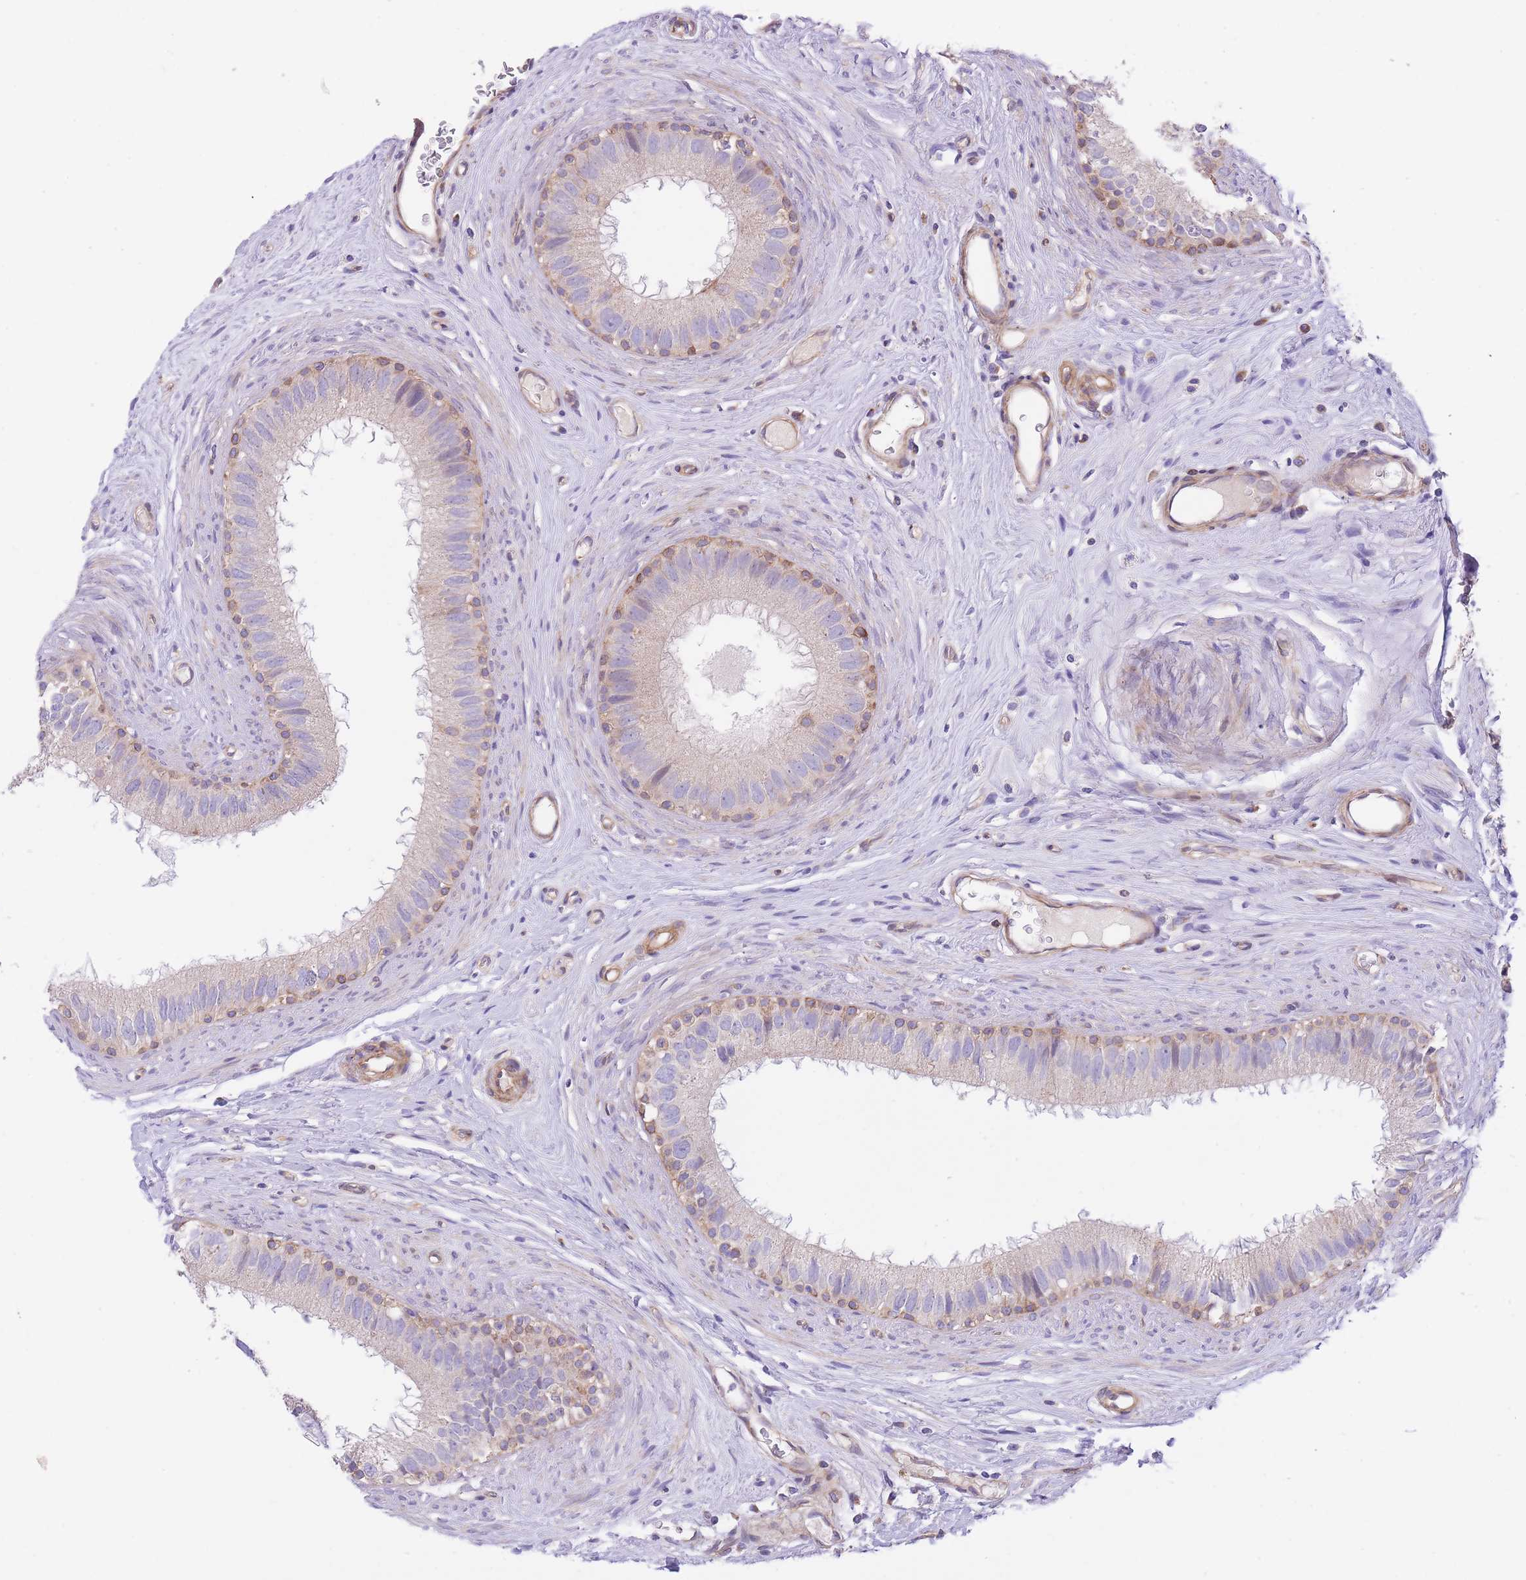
{"staining": {"intensity": "moderate", "quantity": "<25%", "location": "cytoplasmic/membranous"}, "tissue": "epididymis", "cell_type": "Glandular cells", "image_type": "normal", "snomed": [{"axis": "morphology", "description": "Normal tissue, NOS"}, {"axis": "topography", "description": "Epididymis"}], "caption": "A brown stain shows moderate cytoplasmic/membranous positivity of a protein in glandular cells of normal human epididymis. The staining was performed using DAB to visualize the protein expression in brown, while the nuclei were stained in blue with hematoxylin (Magnification: 20x).", "gene": "CHAC1", "patient": {"sex": "male", "age": 80}}